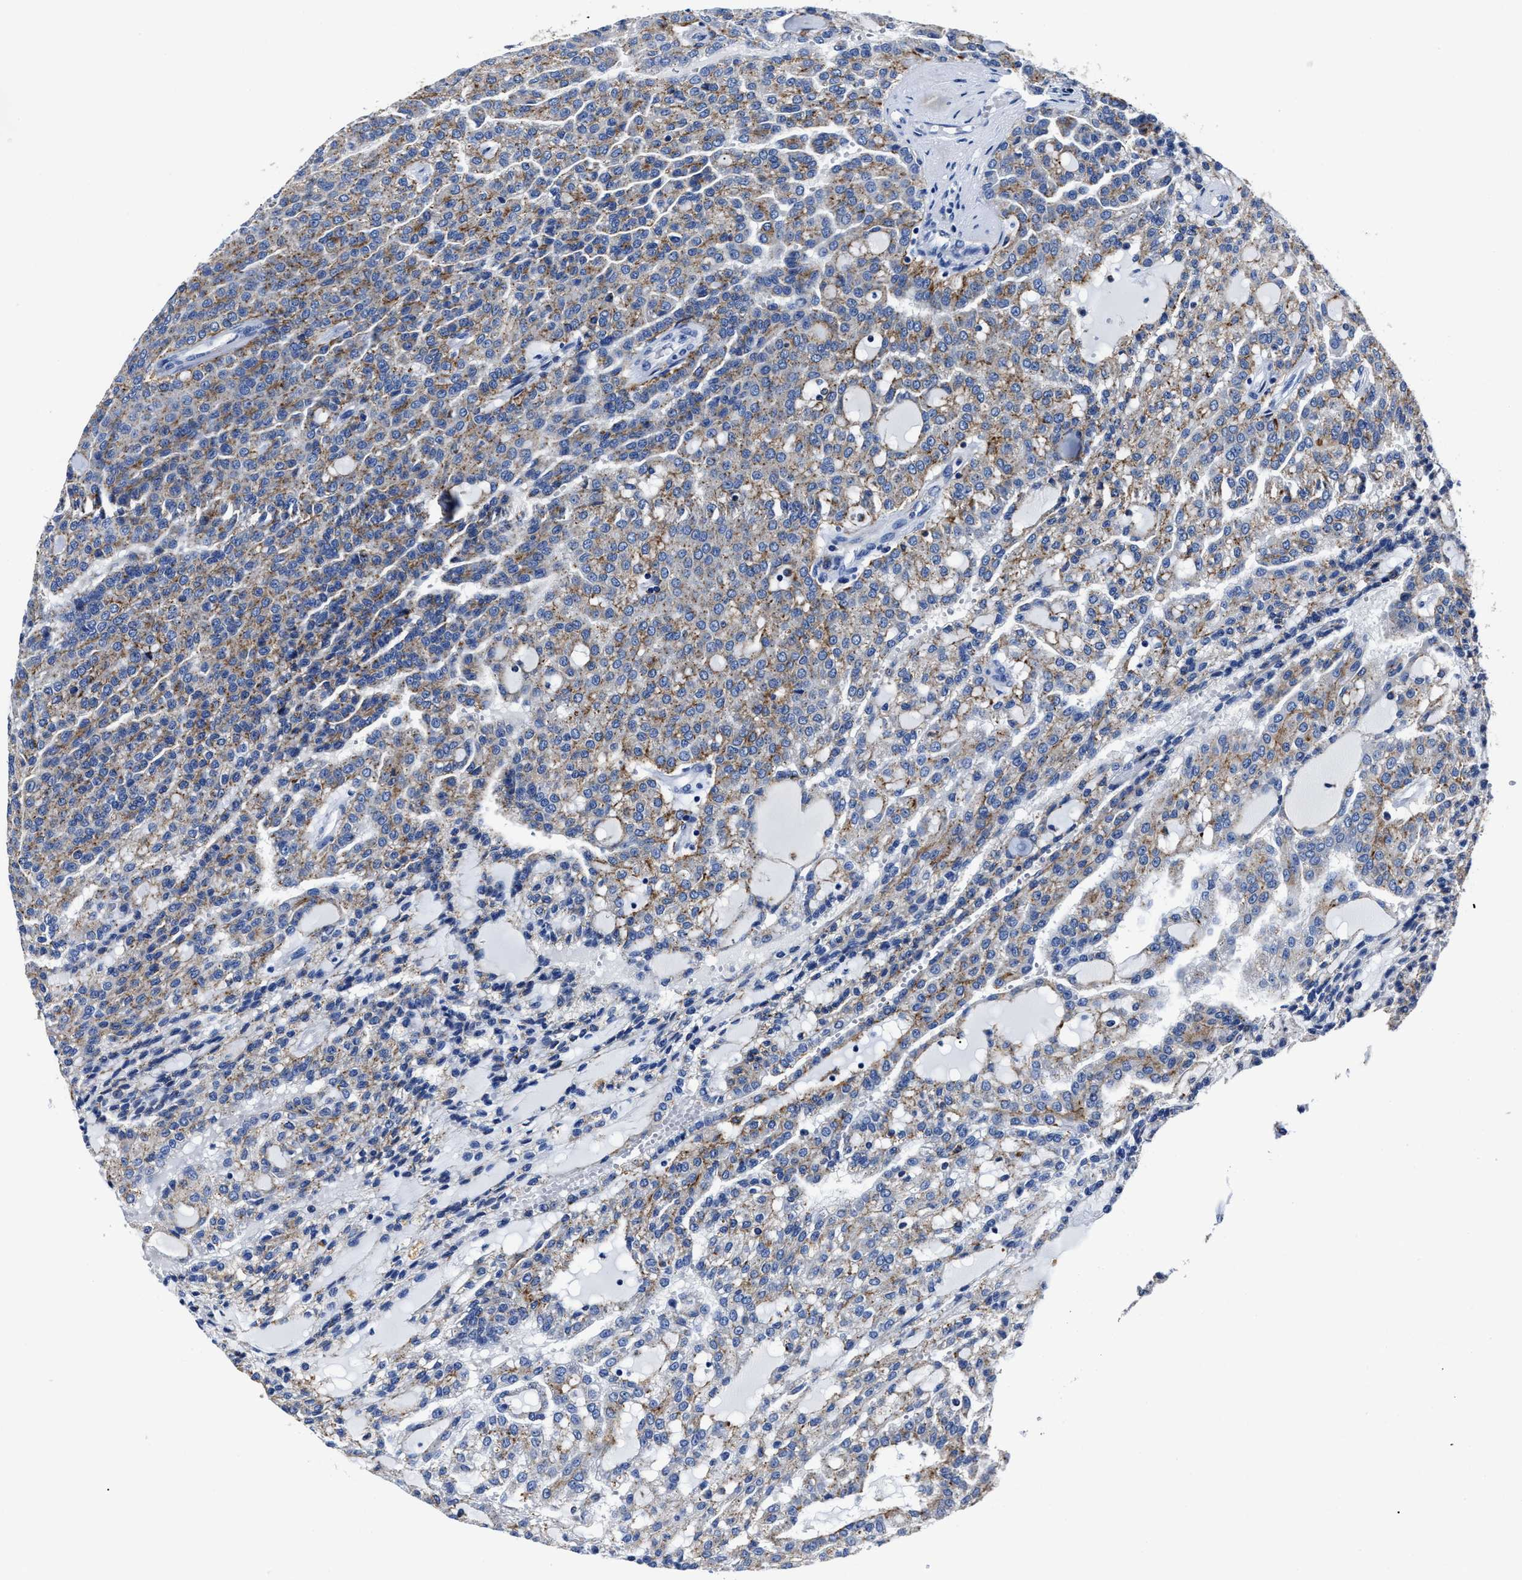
{"staining": {"intensity": "moderate", "quantity": ">75%", "location": "cytoplasmic/membranous"}, "tissue": "renal cancer", "cell_type": "Tumor cells", "image_type": "cancer", "snomed": [{"axis": "morphology", "description": "Adenocarcinoma, NOS"}, {"axis": "topography", "description": "Kidney"}], "caption": "This is a micrograph of IHC staining of adenocarcinoma (renal), which shows moderate positivity in the cytoplasmic/membranous of tumor cells.", "gene": "LAMTOR4", "patient": {"sex": "male", "age": 63}}